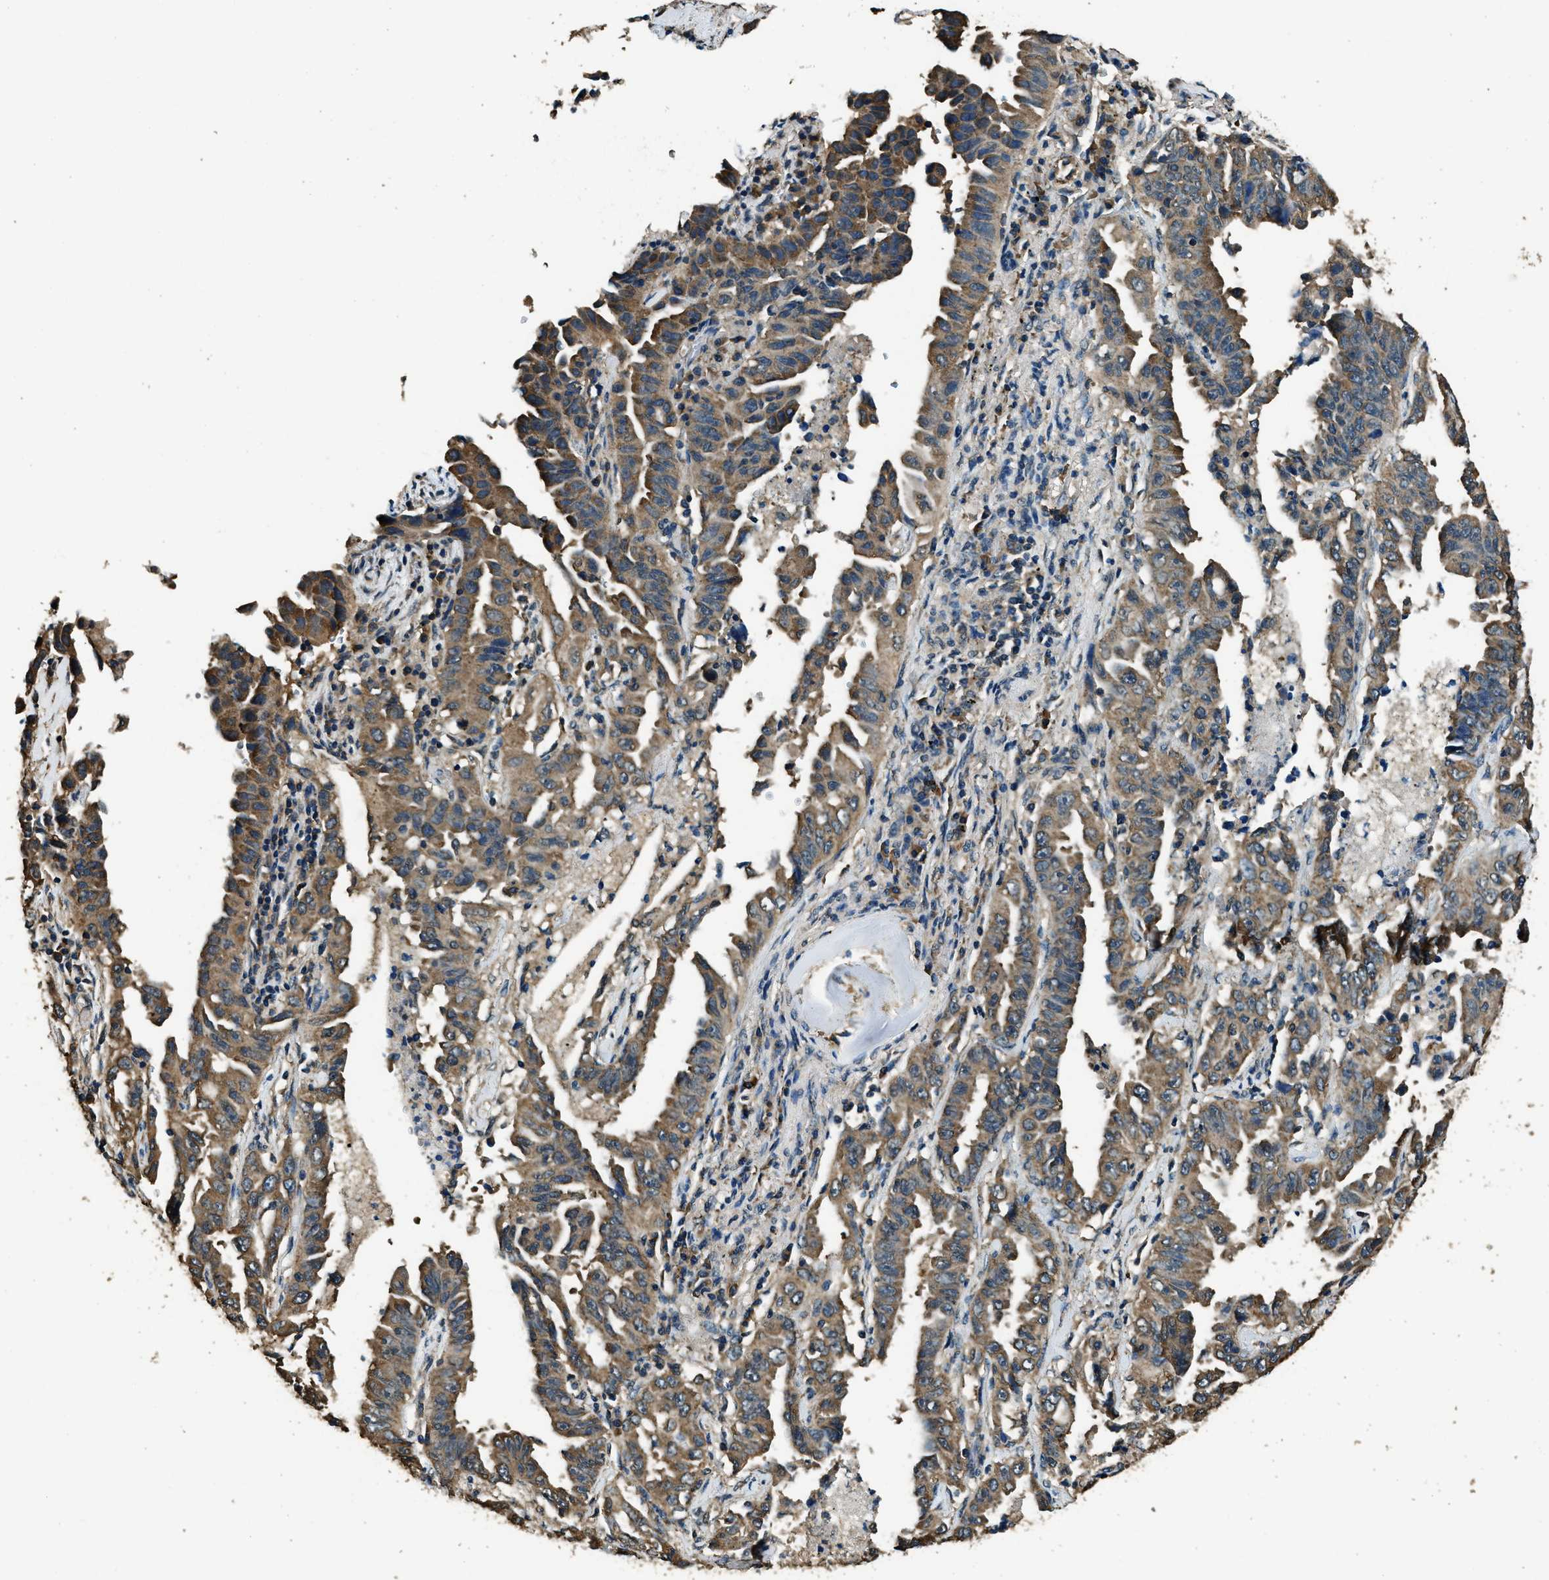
{"staining": {"intensity": "moderate", "quantity": ">75%", "location": "cytoplasmic/membranous"}, "tissue": "lung cancer", "cell_type": "Tumor cells", "image_type": "cancer", "snomed": [{"axis": "morphology", "description": "Adenocarcinoma, NOS"}, {"axis": "topography", "description": "Lung"}], "caption": "Immunohistochemistry (IHC) staining of lung cancer (adenocarcinoma), which demonstrates medium levels of moderate cytoplasmic/membranous positivity in approximately >75% of tumor cells indicating moderate cytoplasmic/membranous protein positivity. The staining was performed using DAB (brown) for protein detection and nuclei were counterstained in hematoxylin (blue).", "gene": "SALL3", "patient": {"sex": "female", "age": 51}}